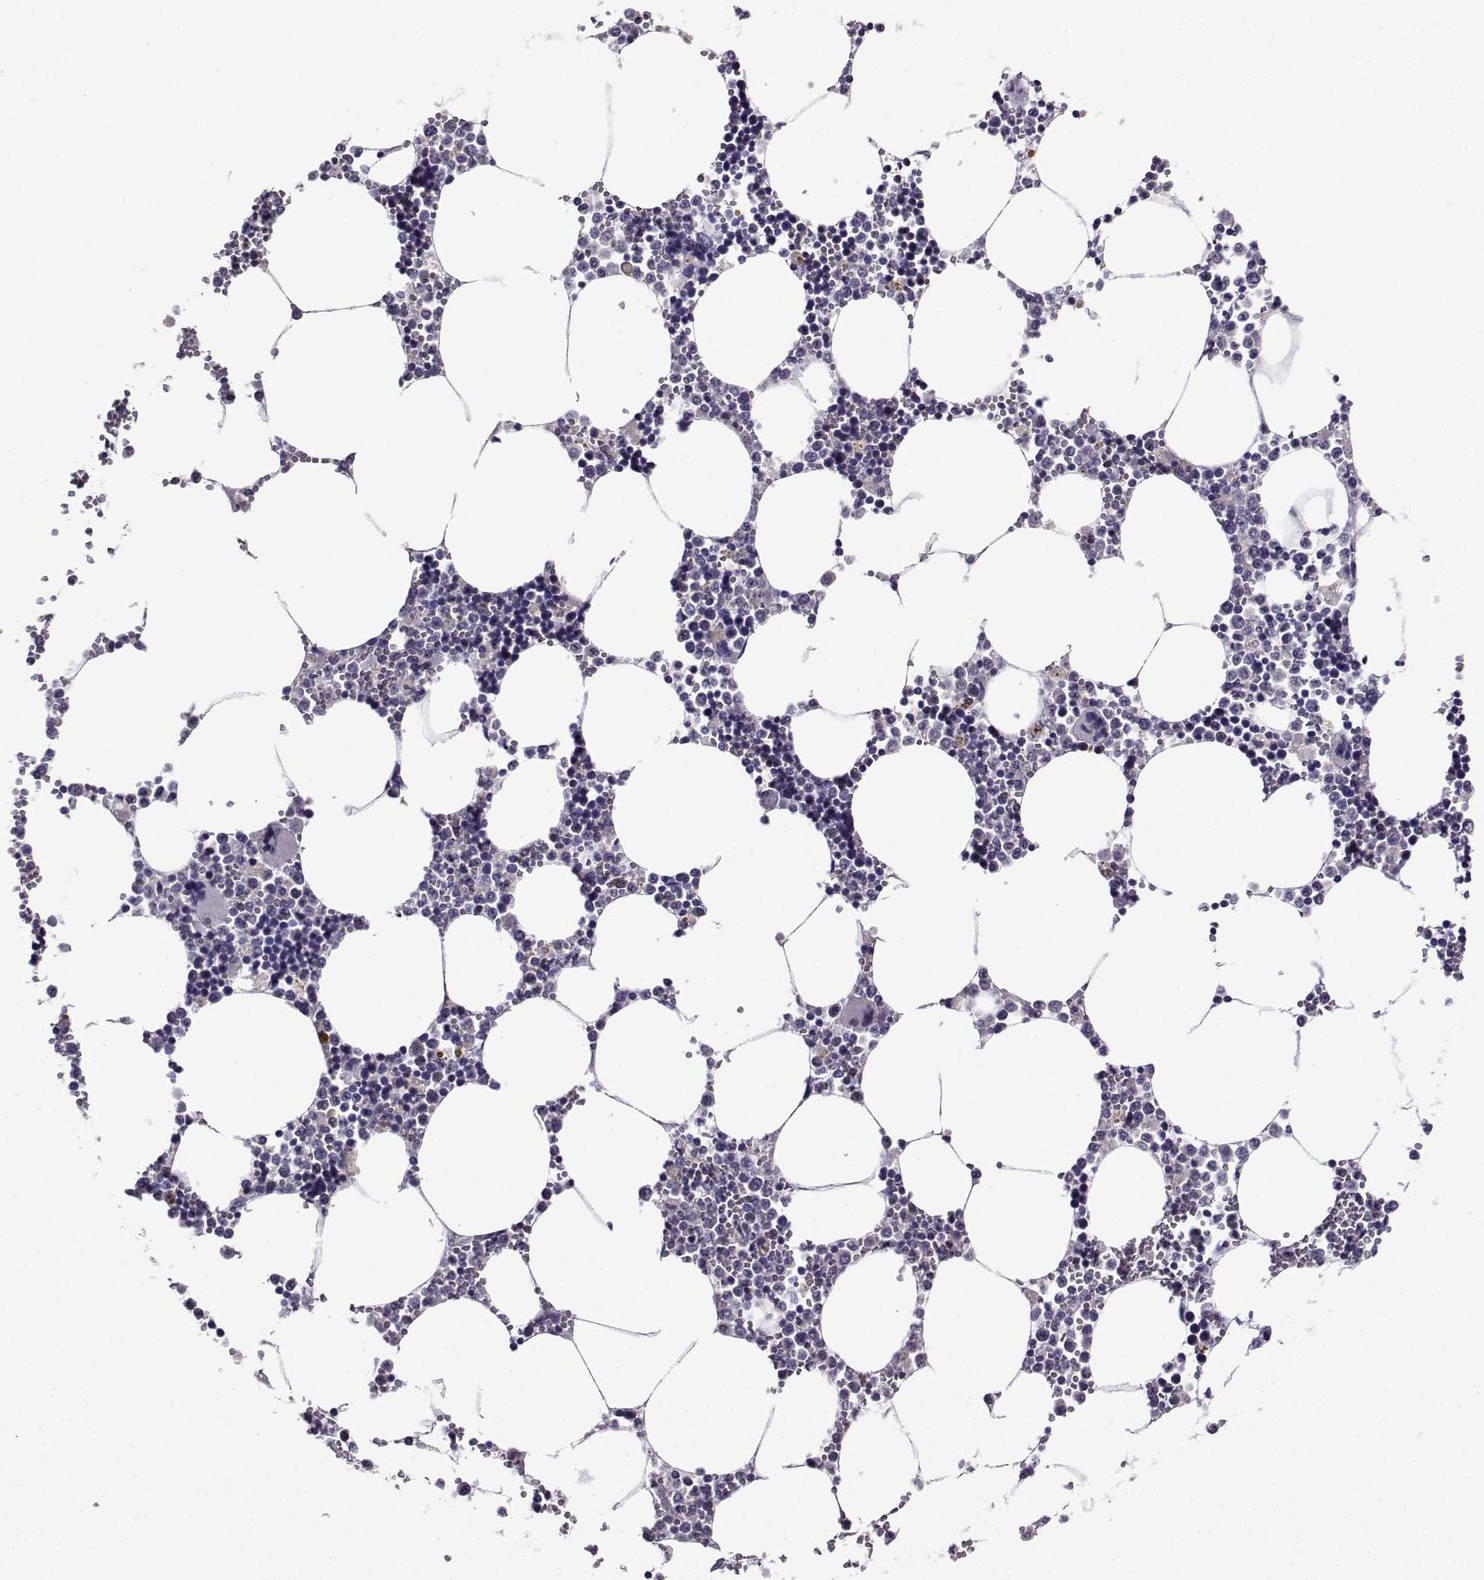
{"staining": {"intensity": "moderate", "quantity": "<25%", "location": "nuclear"}, "tissue": "bone marrow", "cell_type": "Hematopoietic cells", "image_type": "normal", "snomed": [{"axis": "morphology", "description": "Normal tissue, NOS"}, {"axis": "topography", "description": "Bone marrow"}], "caption": "Protein expression analysis of benign human bone marrow reveals moderate nuclear expression in about <25% of hematopoietic cells. Immunohistochemistry (ihc) stains the protein of interest in brown and the nuclei are stained blue.", "gene": "LRFN2", "patient": {"sex": "male", "age": 54}}